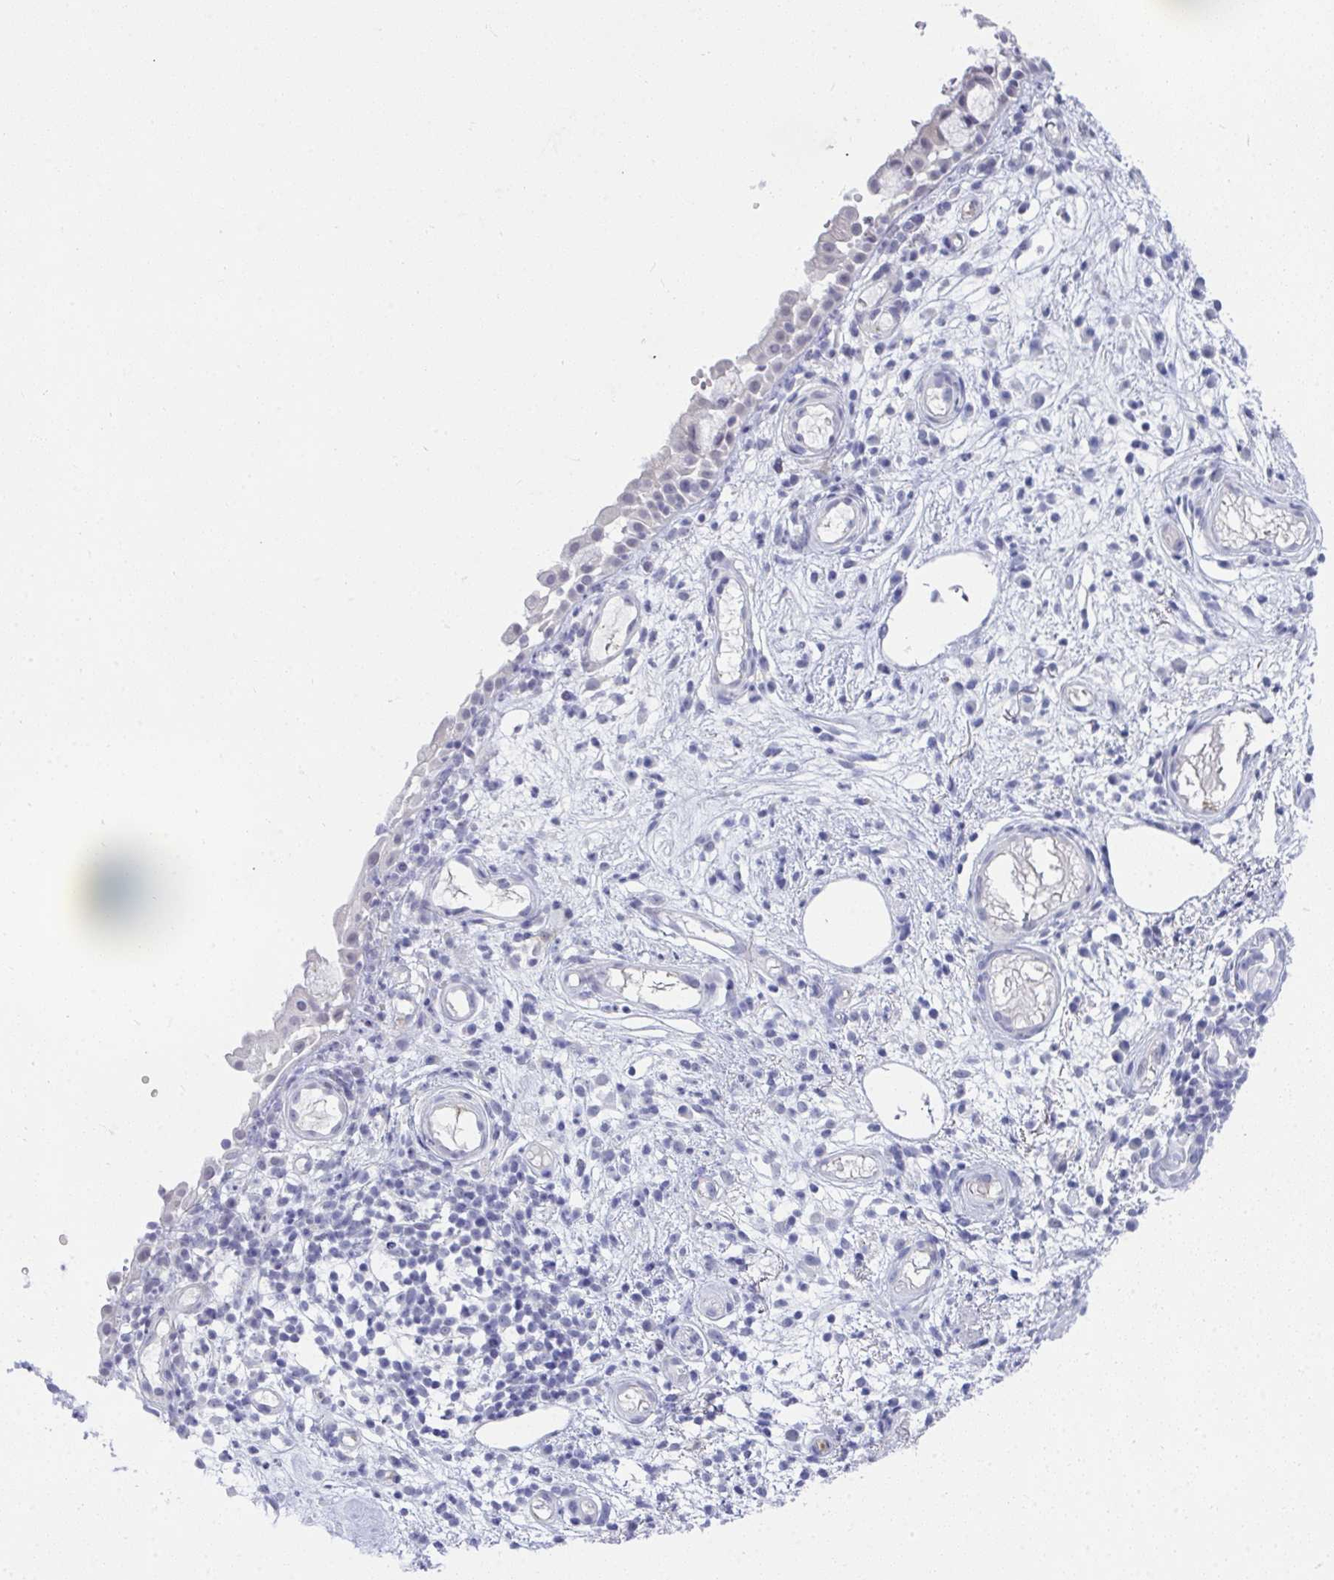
{"staining": {"intensity": "negative", "quantity": "none", "location": "none"}, "tissue": "nasopharynx", "cell_type": "Respiratory epithelial cells", "image_type": "normal", "snomed": [{"axis": "morphology", "description": "Normal tissue, NOS"}, {"axis": "morphology", "description": "Inflammation, NOS"}, {"axis": "topography", "description": "Nasopharynx"}], "caption": "An IHC image of unremarkable nasopharynx is shown. There is no staining in respiratory epithelial cells of nasopharynx. The staining is performed using DAB (3,3'-diaminobenzidine) brown chromogen with nuclei counter-stained in using hematoxylin.", "gene": "TMEM82", "patient": {"sex": "male", "age": 54}}